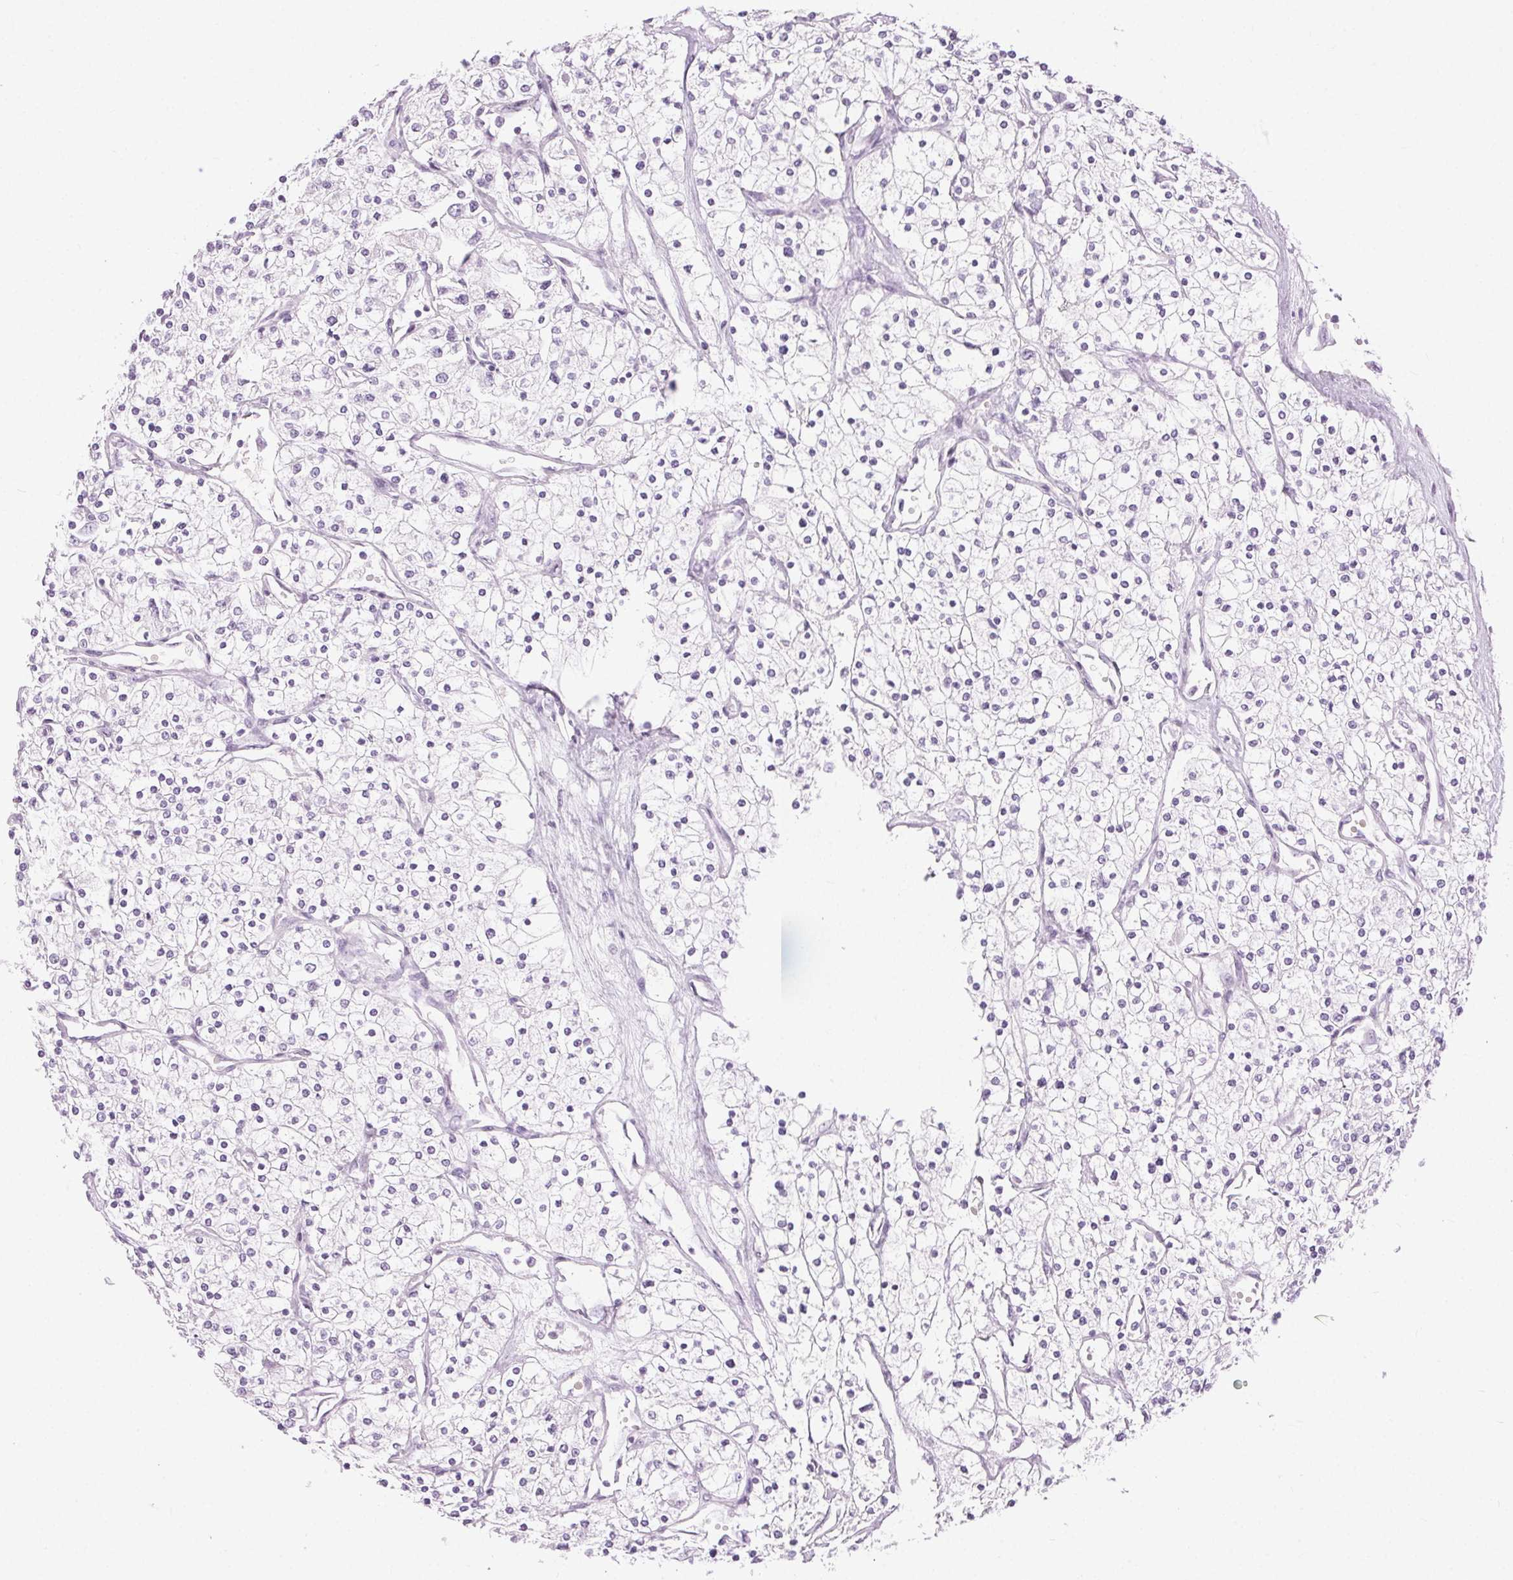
{"staining": {"intensity": "negative", "quantity": "none", "location": "none"}, "tissue": "renal cancer", "cell_type": "Tumor cells", "image_type": "cancer", "snomed": [{"axis": "morphology", "description": "Adenocarcinoma, NOS"}, {"axis": "topography", "description": "Kidney"}], "caption": "Histopathology image shows no significant protein positivity in tumor cells of renal cancer. (DAB IHC, high magnification).", "gene": "BEND2", "patient": {"sex": "male", "age": 80}}